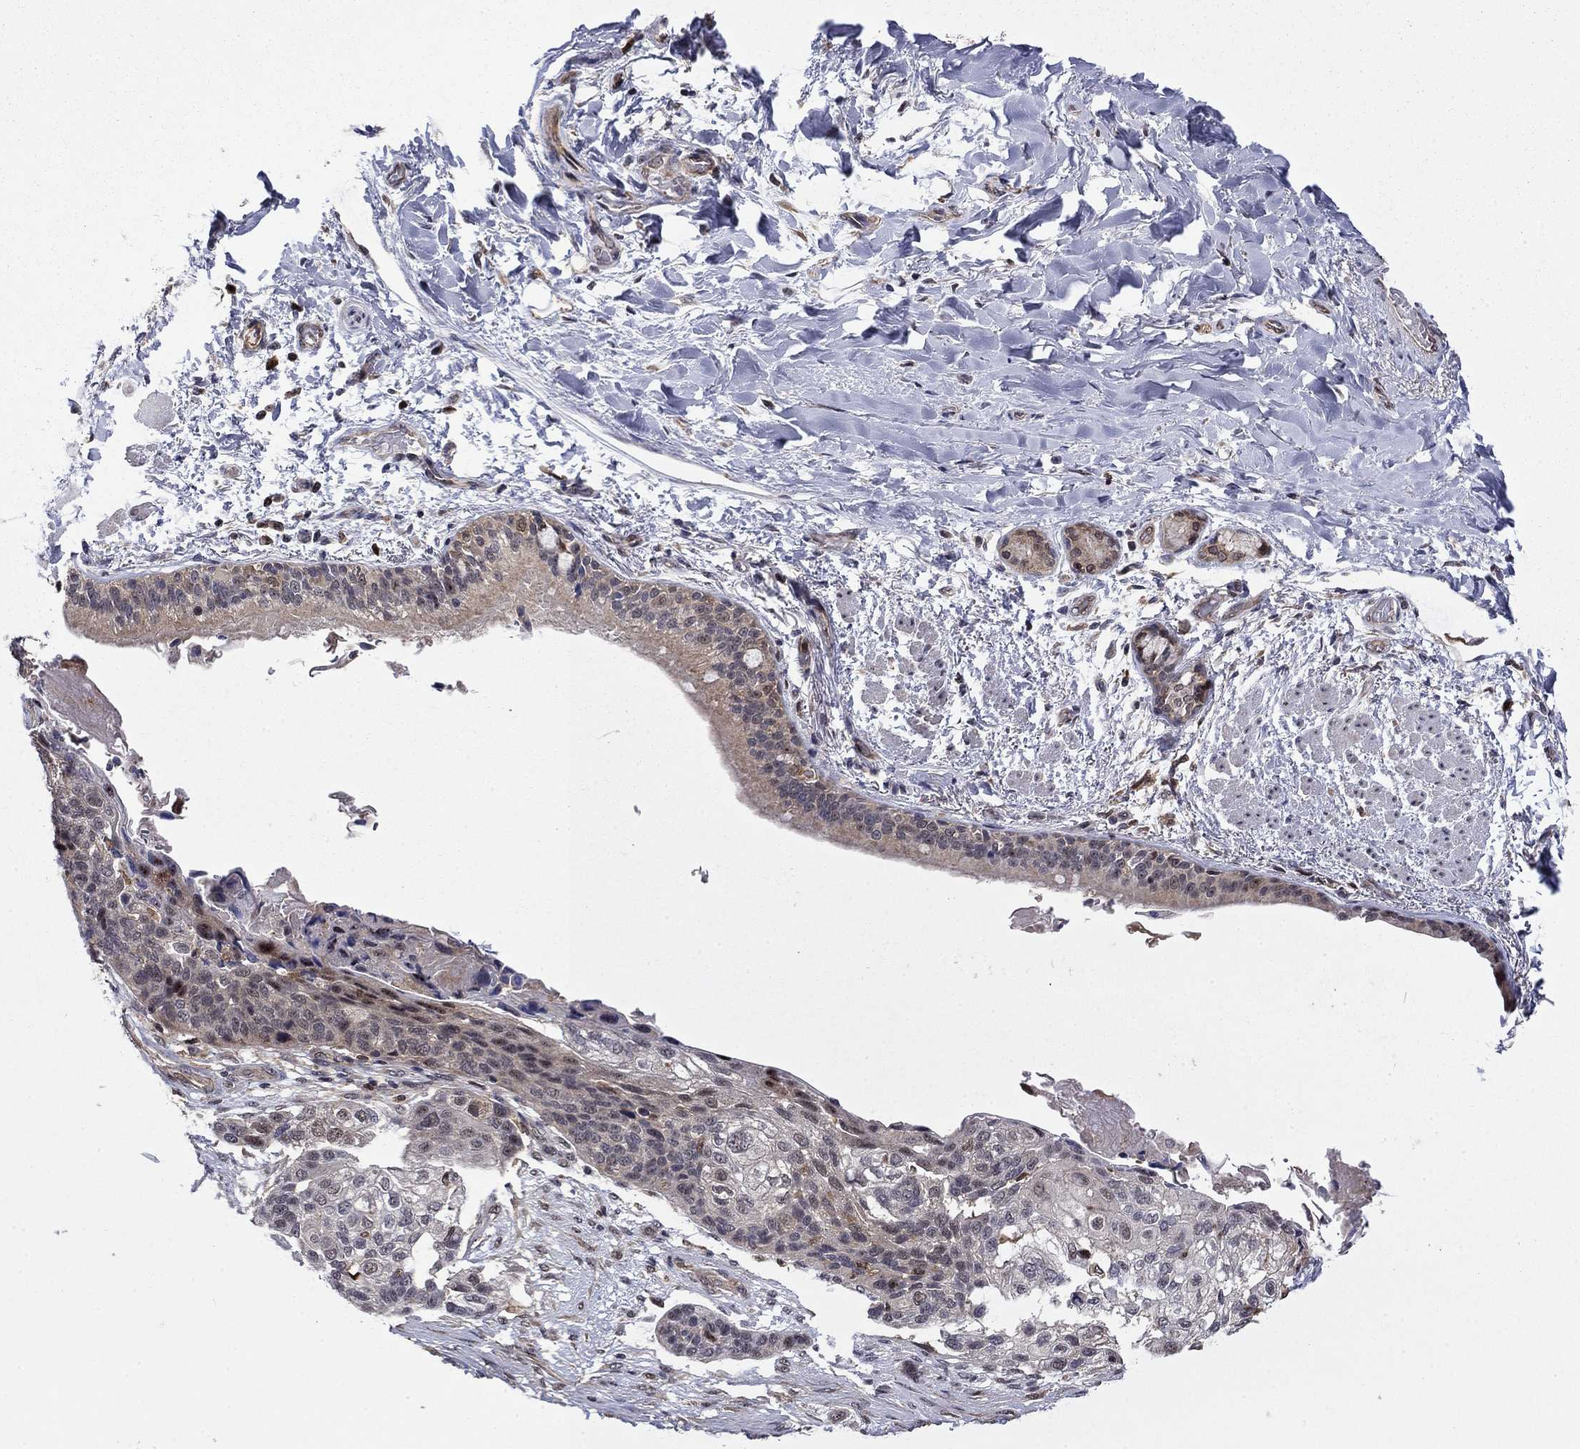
{"staining": {"intensity": "weak", "quantity": "25%-75%", "location": "cytoplasmic/membranous"}, "tissue": "lung cancer", "cell_type": "Tumor cells", "image_type": "cancer", "snomed": [{"axis": "morphology", "description": "Squamous cell carcinoma, NOS"}, {"axis": "topography", "description": "Lung"}], "caption": "Immunohistochemical staining of lung squamous cell carcinoma displays weak cytoplasmic/membranous protein staining in about 25%-75% of tumor cells.", "gene": "TPMT", "patient": {"sex": "male", "age": 69}}